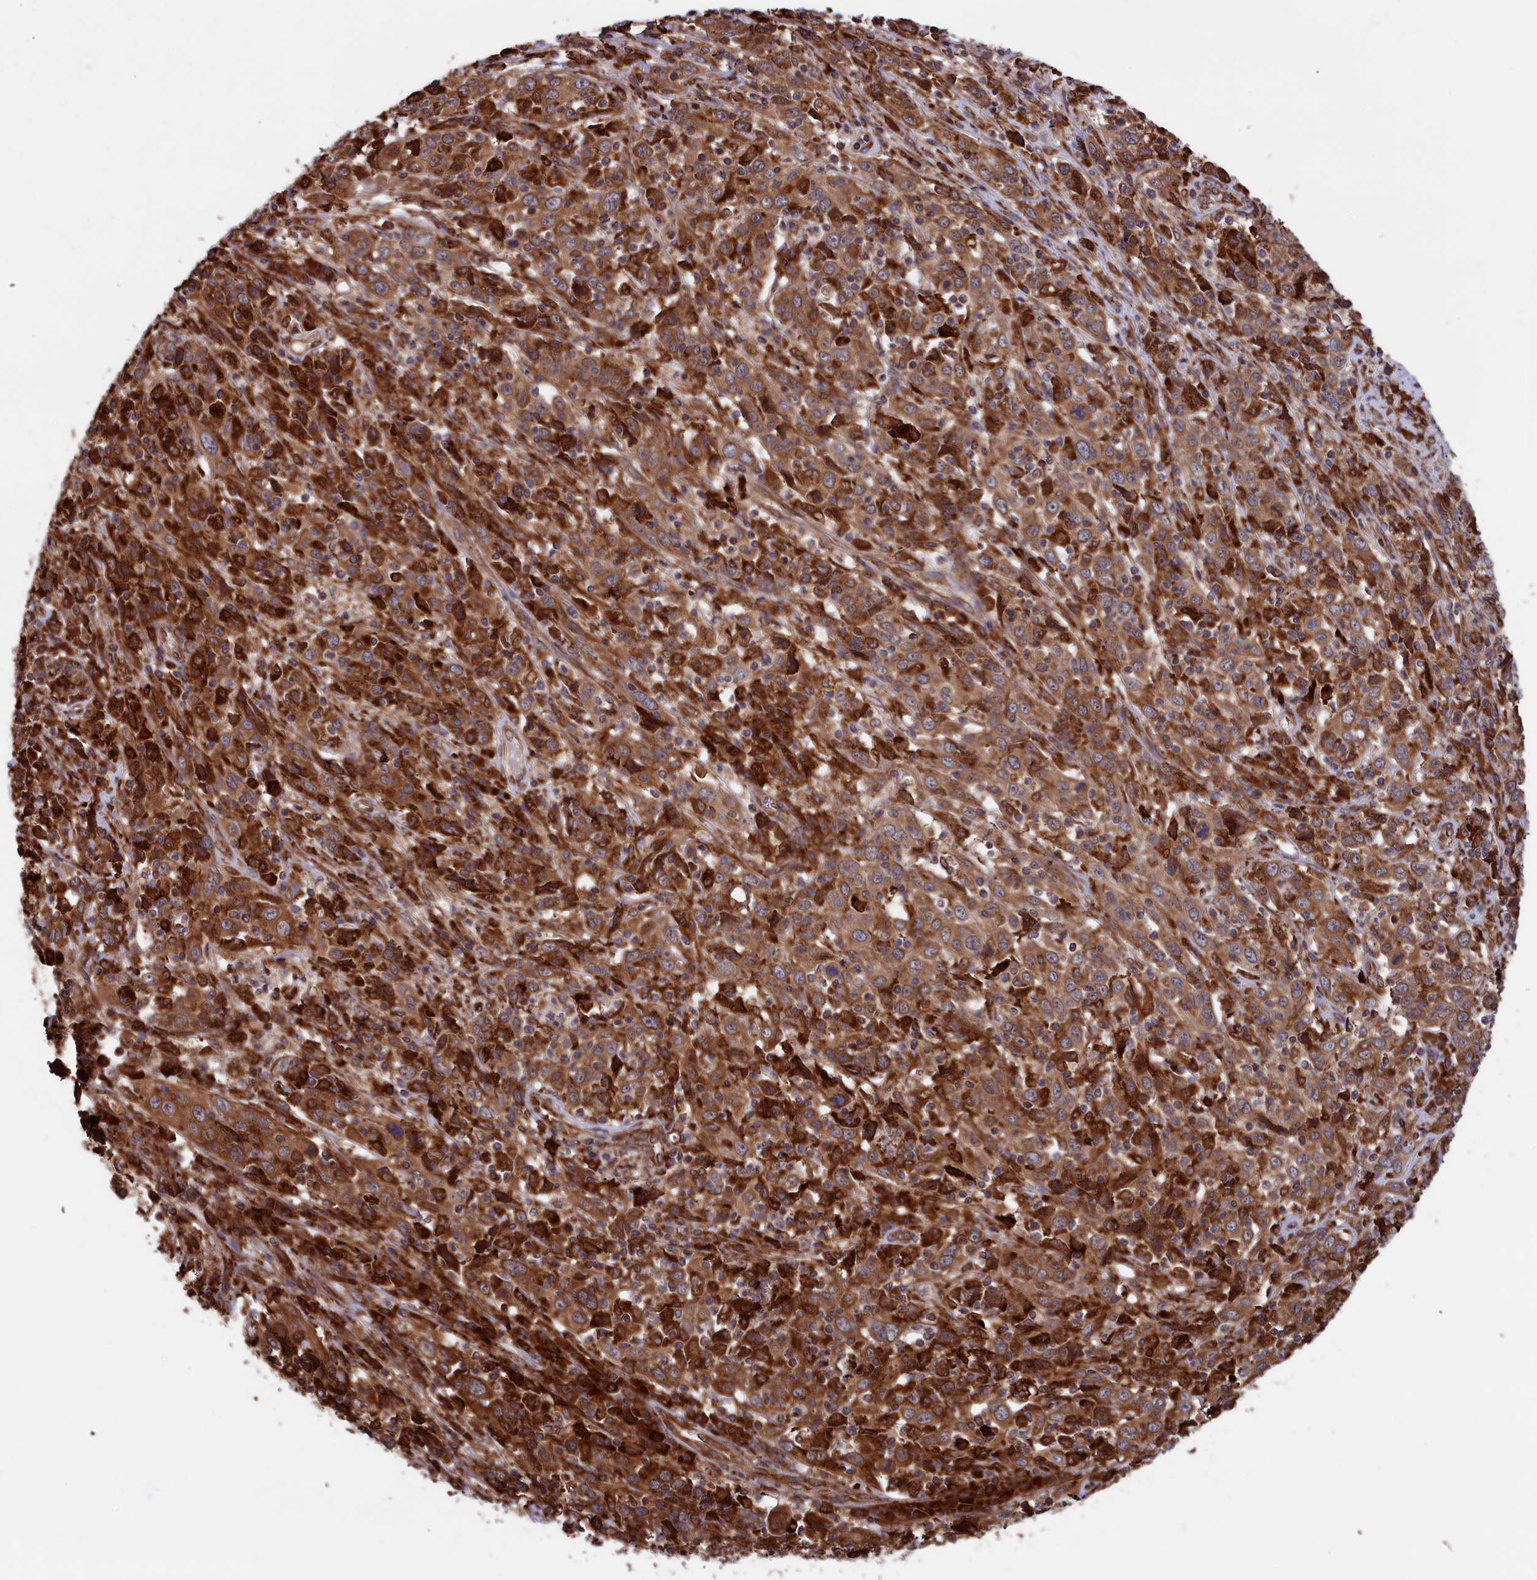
{"staining": {"intensity": "moderate", "quantity": ">75%", "location": "cytoplasmic/membranous"}, "tissue": "cervical cancer", "cell_type": "Tumor cells", "image_type": "cancer", "snomed": [{"axis": "morphology", "description": "Squamous cell carcinoma, NOS"}, {"axis": "topography", "description": "Cervix"}], "caption": "Human cervical cancer (squamous cell carcinoma) stained for a protein (brown) shows moderate cytoplasmic/membranous positive expression in approximately >75% of tumor cells.", "gene": "PLA2G4C", "patient": {"sex": "female", "age": 46}}